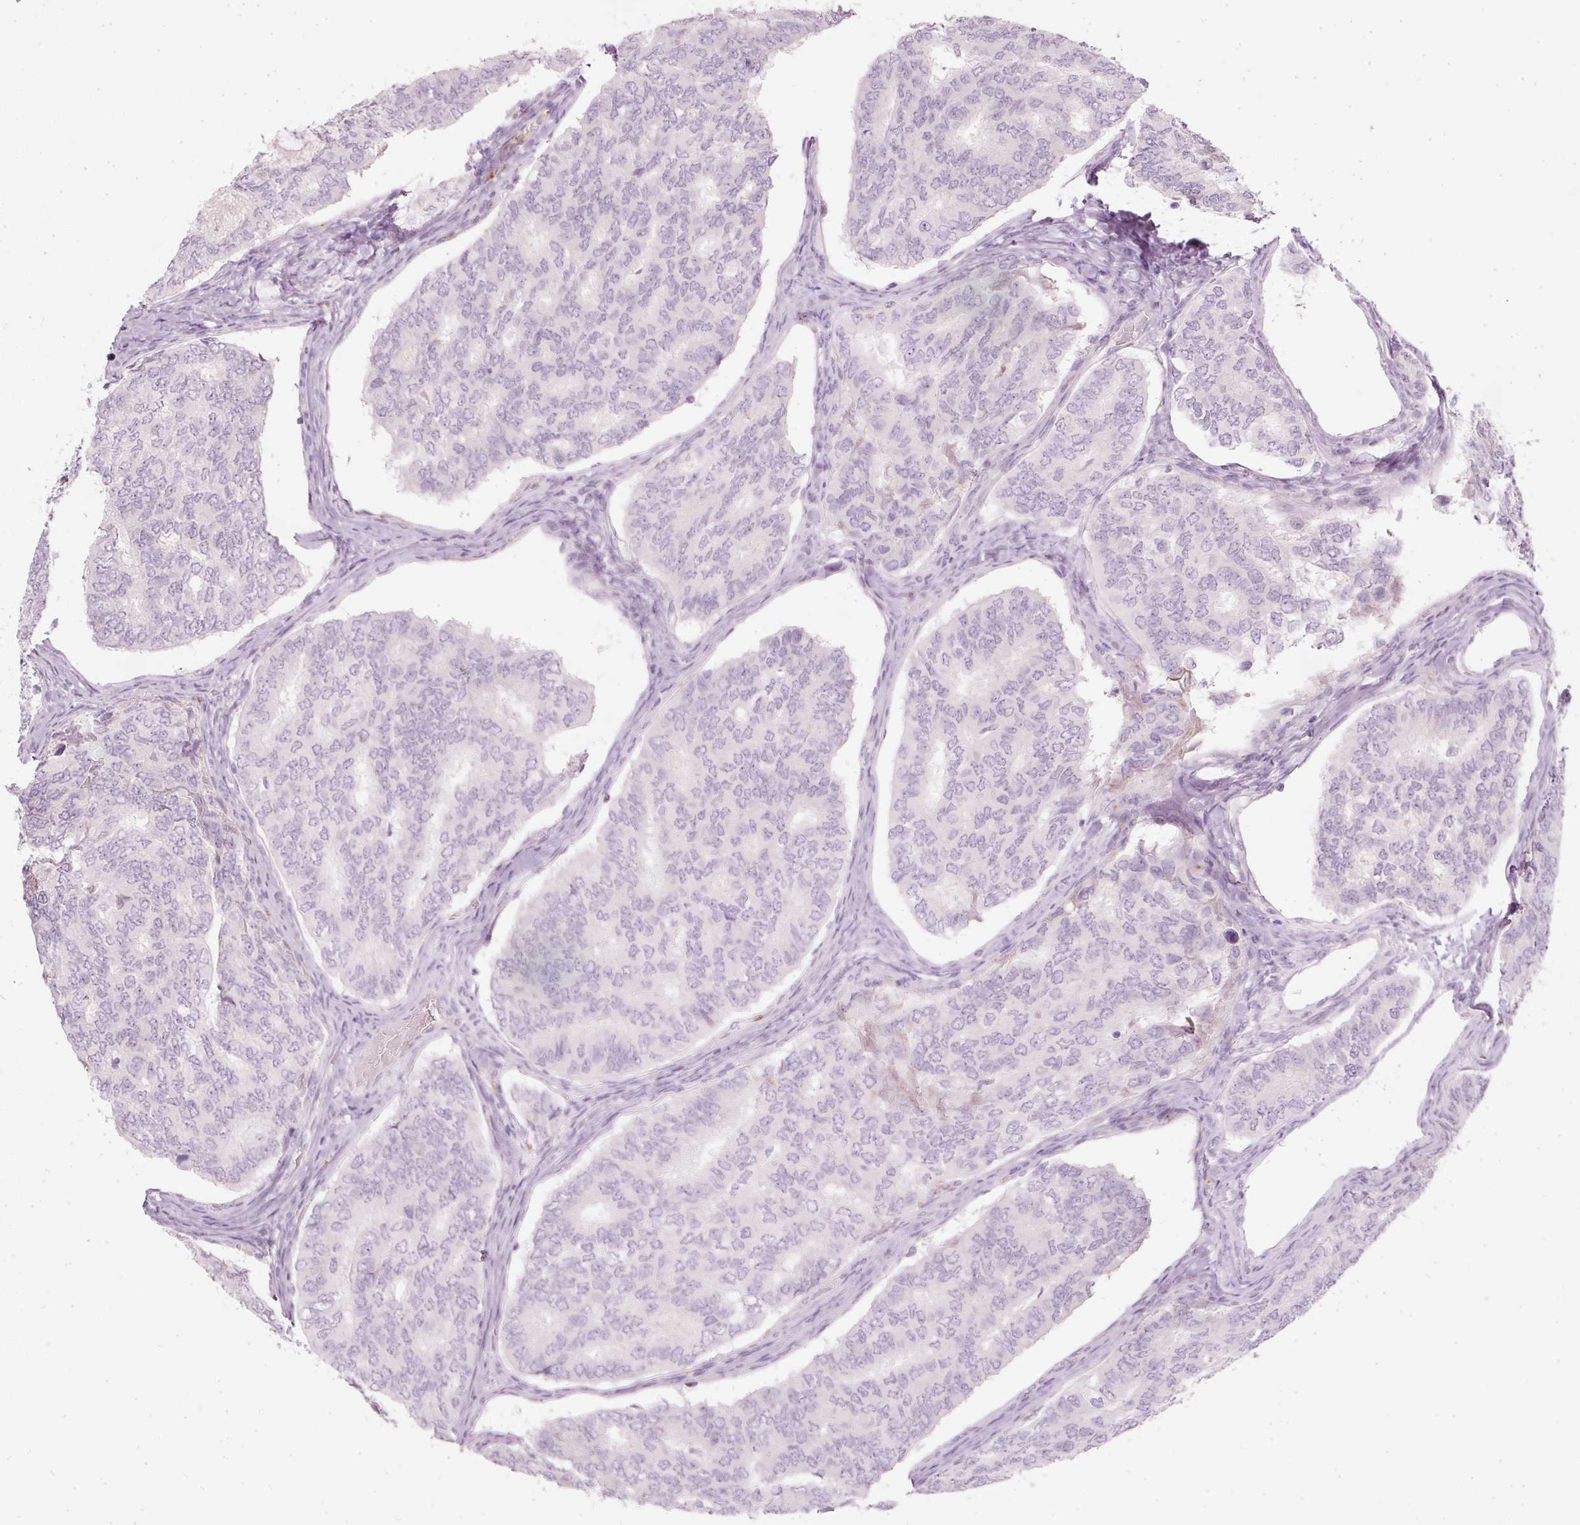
{"staining": {"intensity": "negative", "quantity": "none", "location": "none"}, "tissue": "thyroid cancer", "cell_type": "Tumor cells", "image_type": "cancer", "snomed": [{"axis": "morphology", "description": "Papillary adenocarcinoma, NOS"}, {"axis": "topography", "description": "Thyroid gland"}], "caption": "Tumor cells show no significant protein positivity in thyroid papillary adenocarcinoma.", "gene": "LECT2", "patient": {"sex": "female", "age": 35}}